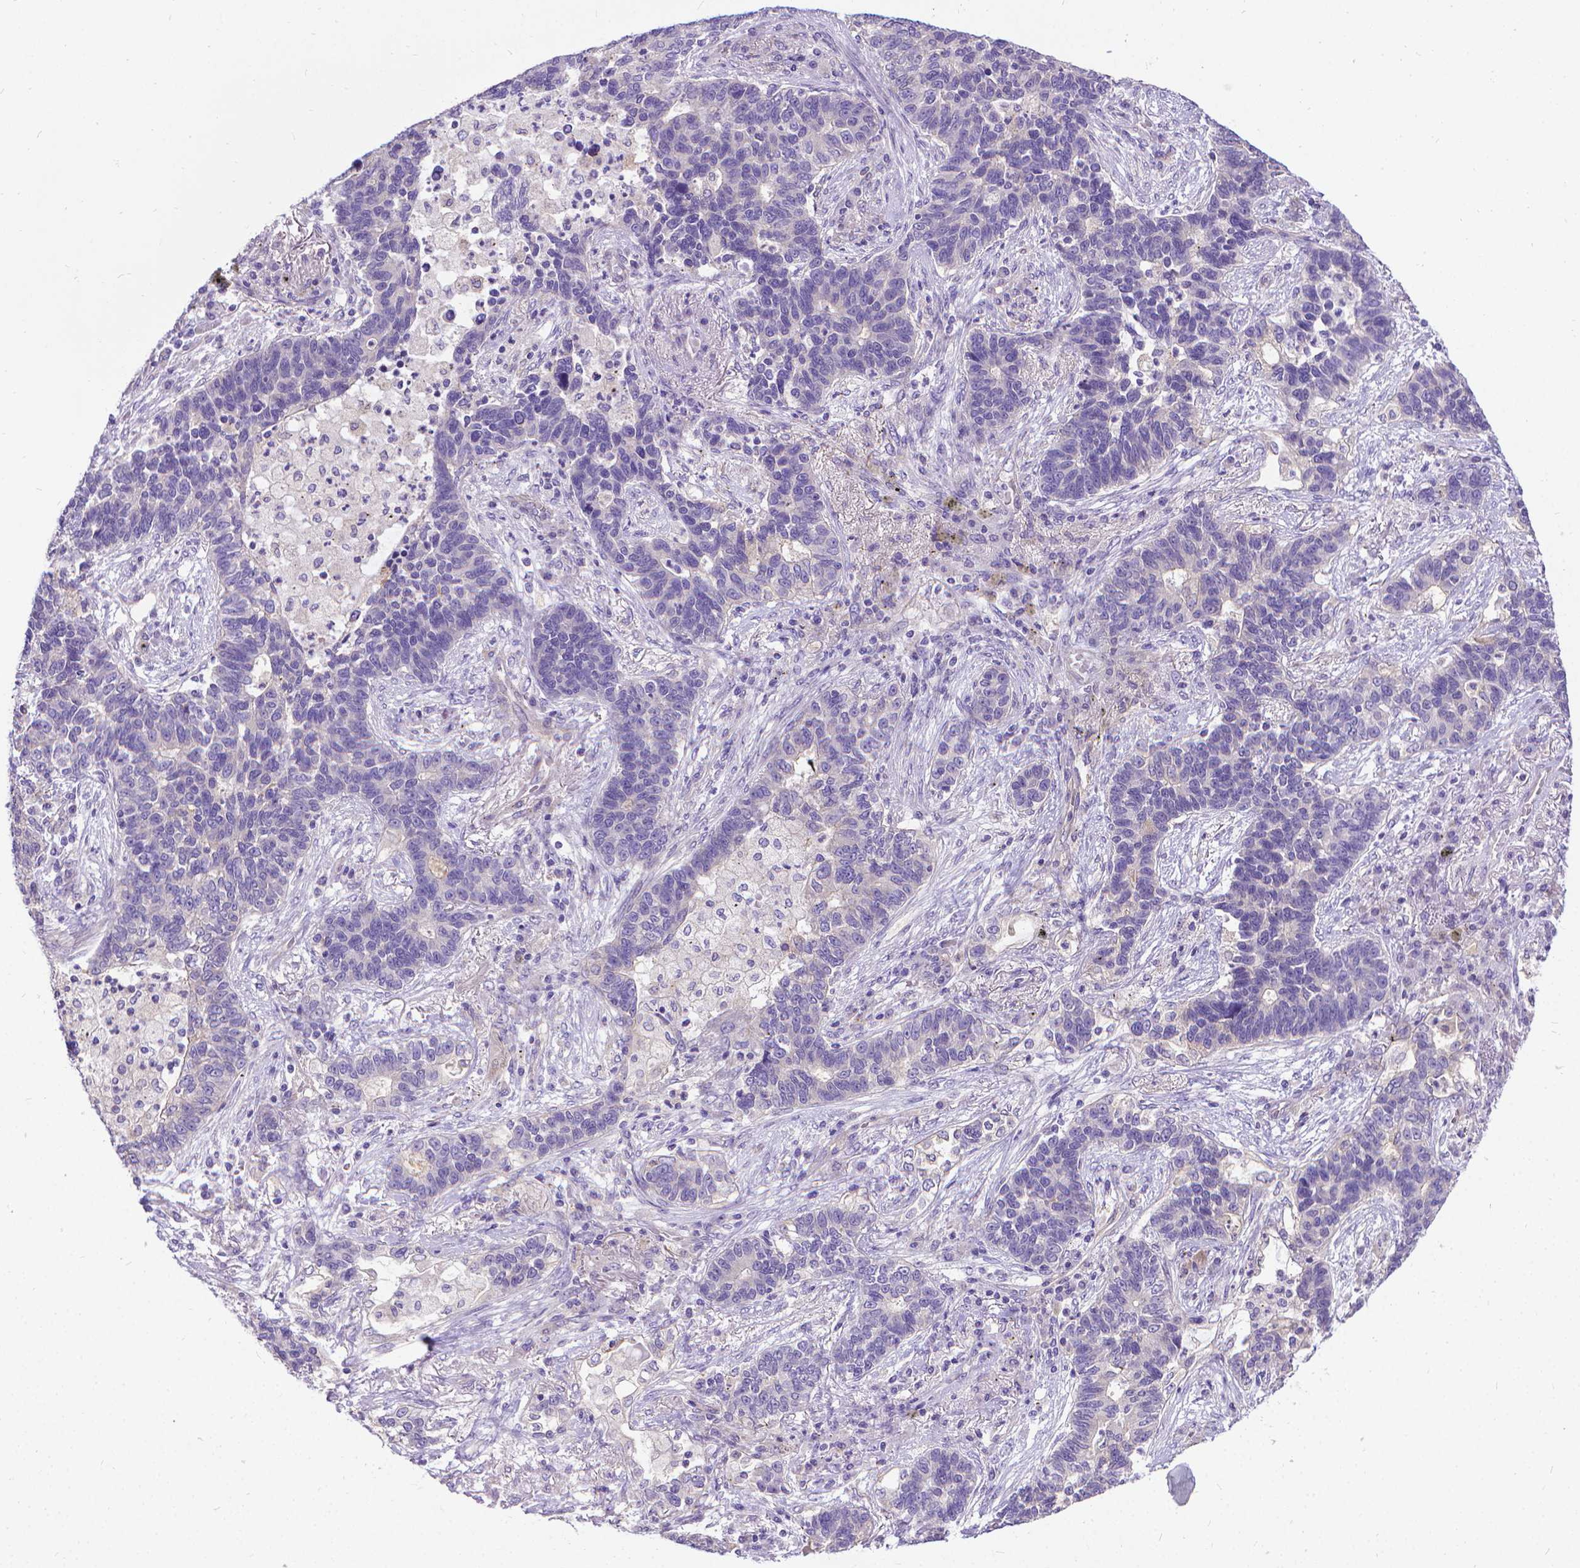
{"staining": {"intensity": "negative", "quantity": "none", "location": "none"}, "tissue": "lung cancer", "cell_type": "Tumor cells", "image_type": "cancer", "snomed": [{"axis": "morphology", "description": "Adenocarcinoma, NOS"}, {"axis": "topography", "description": "Lung"}], "caption": "Immunohistochemistry (IHC) of lung adenocarcinoma displays no staining in tumor cells.", "gene": "CFAP299", "patient": {"sex": "female", "age": 57}}